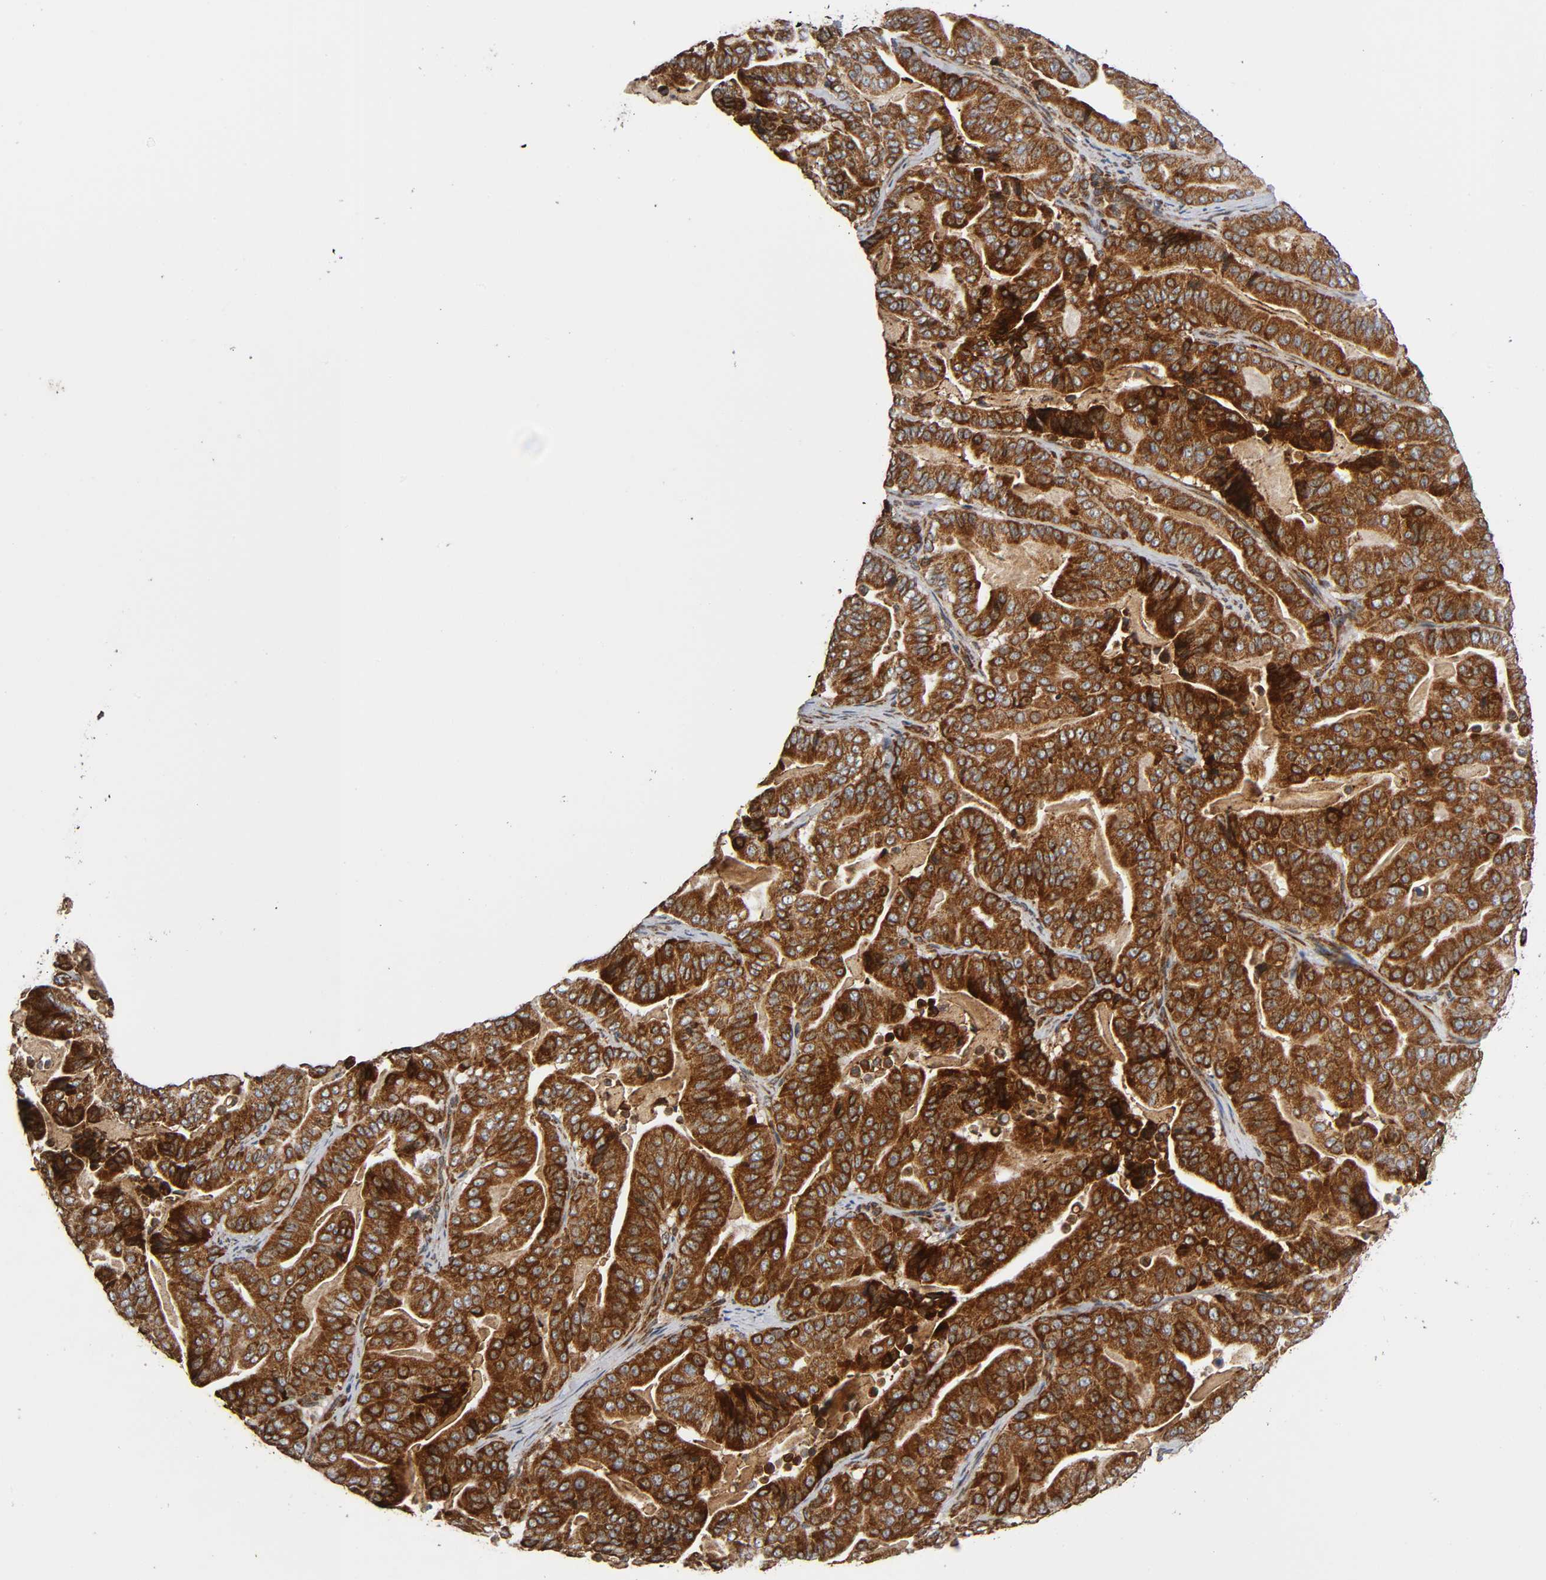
{"staining": {"intensity": "moderate", "quantity": ">75%", "location": "cytoplasmic/membranous"}, "tissue": "pancreatic cancer", "cell_type": "Tumor cells", "image_type": "cancer", "snomed": [{"axis": "morphology", "description": "Adenocarcinoma, NOS"}, {"axis": "topography", "description": "Pancreas"}], "caption": "Brown immunohistochemical staining in pancreatic cancer shows moderate cytoplasmic/membranous positivity in about >75% of tumor cells. (DAB = brown stain, brightfield microscopy at high magnification).", "gene": "MAP3K1", "patient": {"sex": "male", "age": 63}}